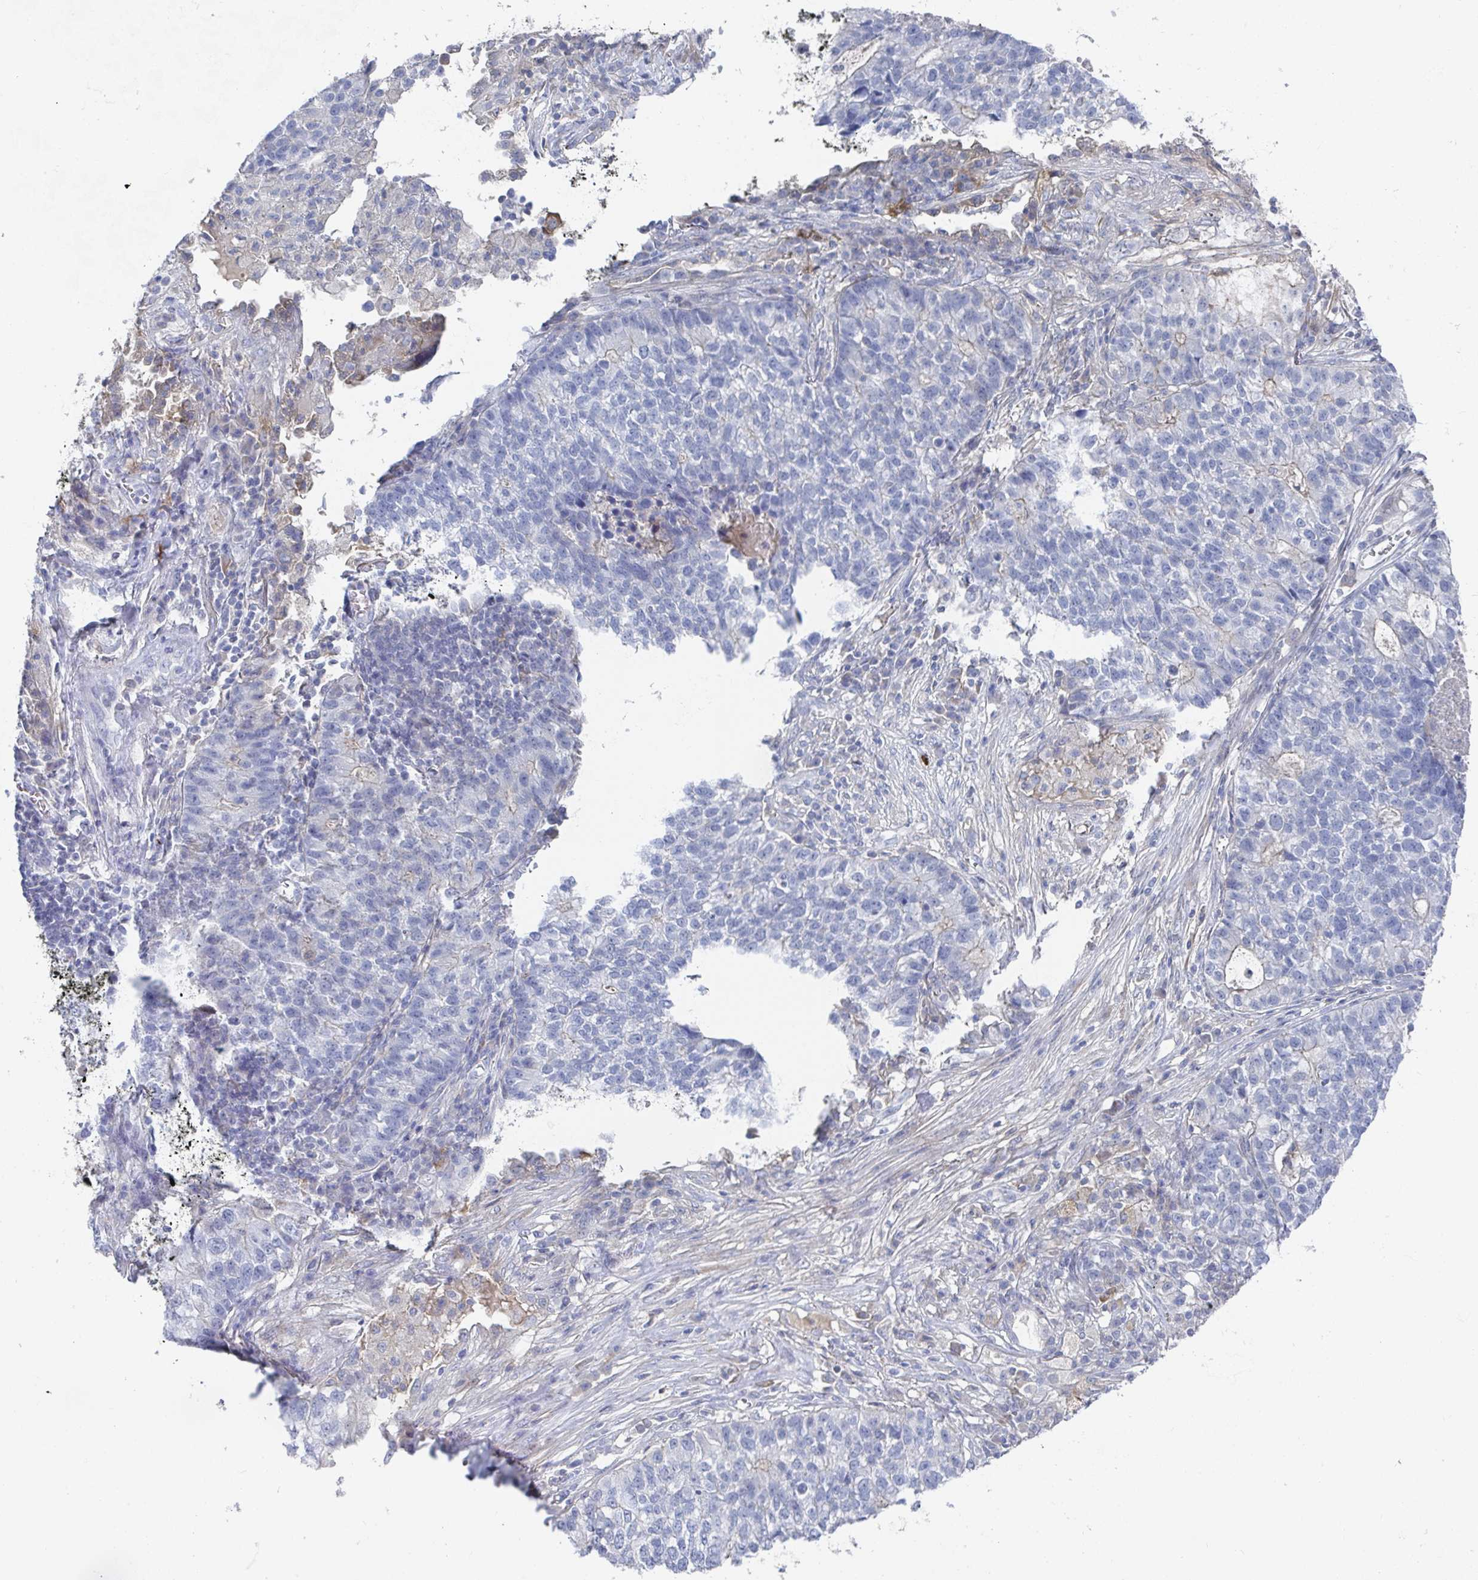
{"staining": {"intensity": "negative", "quantity": "none", "location": "none"}, "tissue": "lung cancer", "cell_type": "Tumor cells", "image_type": "cancer", "snomed": [{"axis": "morphology", "description": "Adenocarcinoma, NOS"}, {"axis": "topography", "description": "Lung"}], "caption": "Tumor cells are negative for brown protein staining in lung adenocarcinoma. The staining is performed using DAB (3,3'-diaminobenzidine) brown chromogen with nuclei counter-stained in using hematoxylin.", "gene": "ZNF430", "patient": {"sex": "male", "age": 57}}